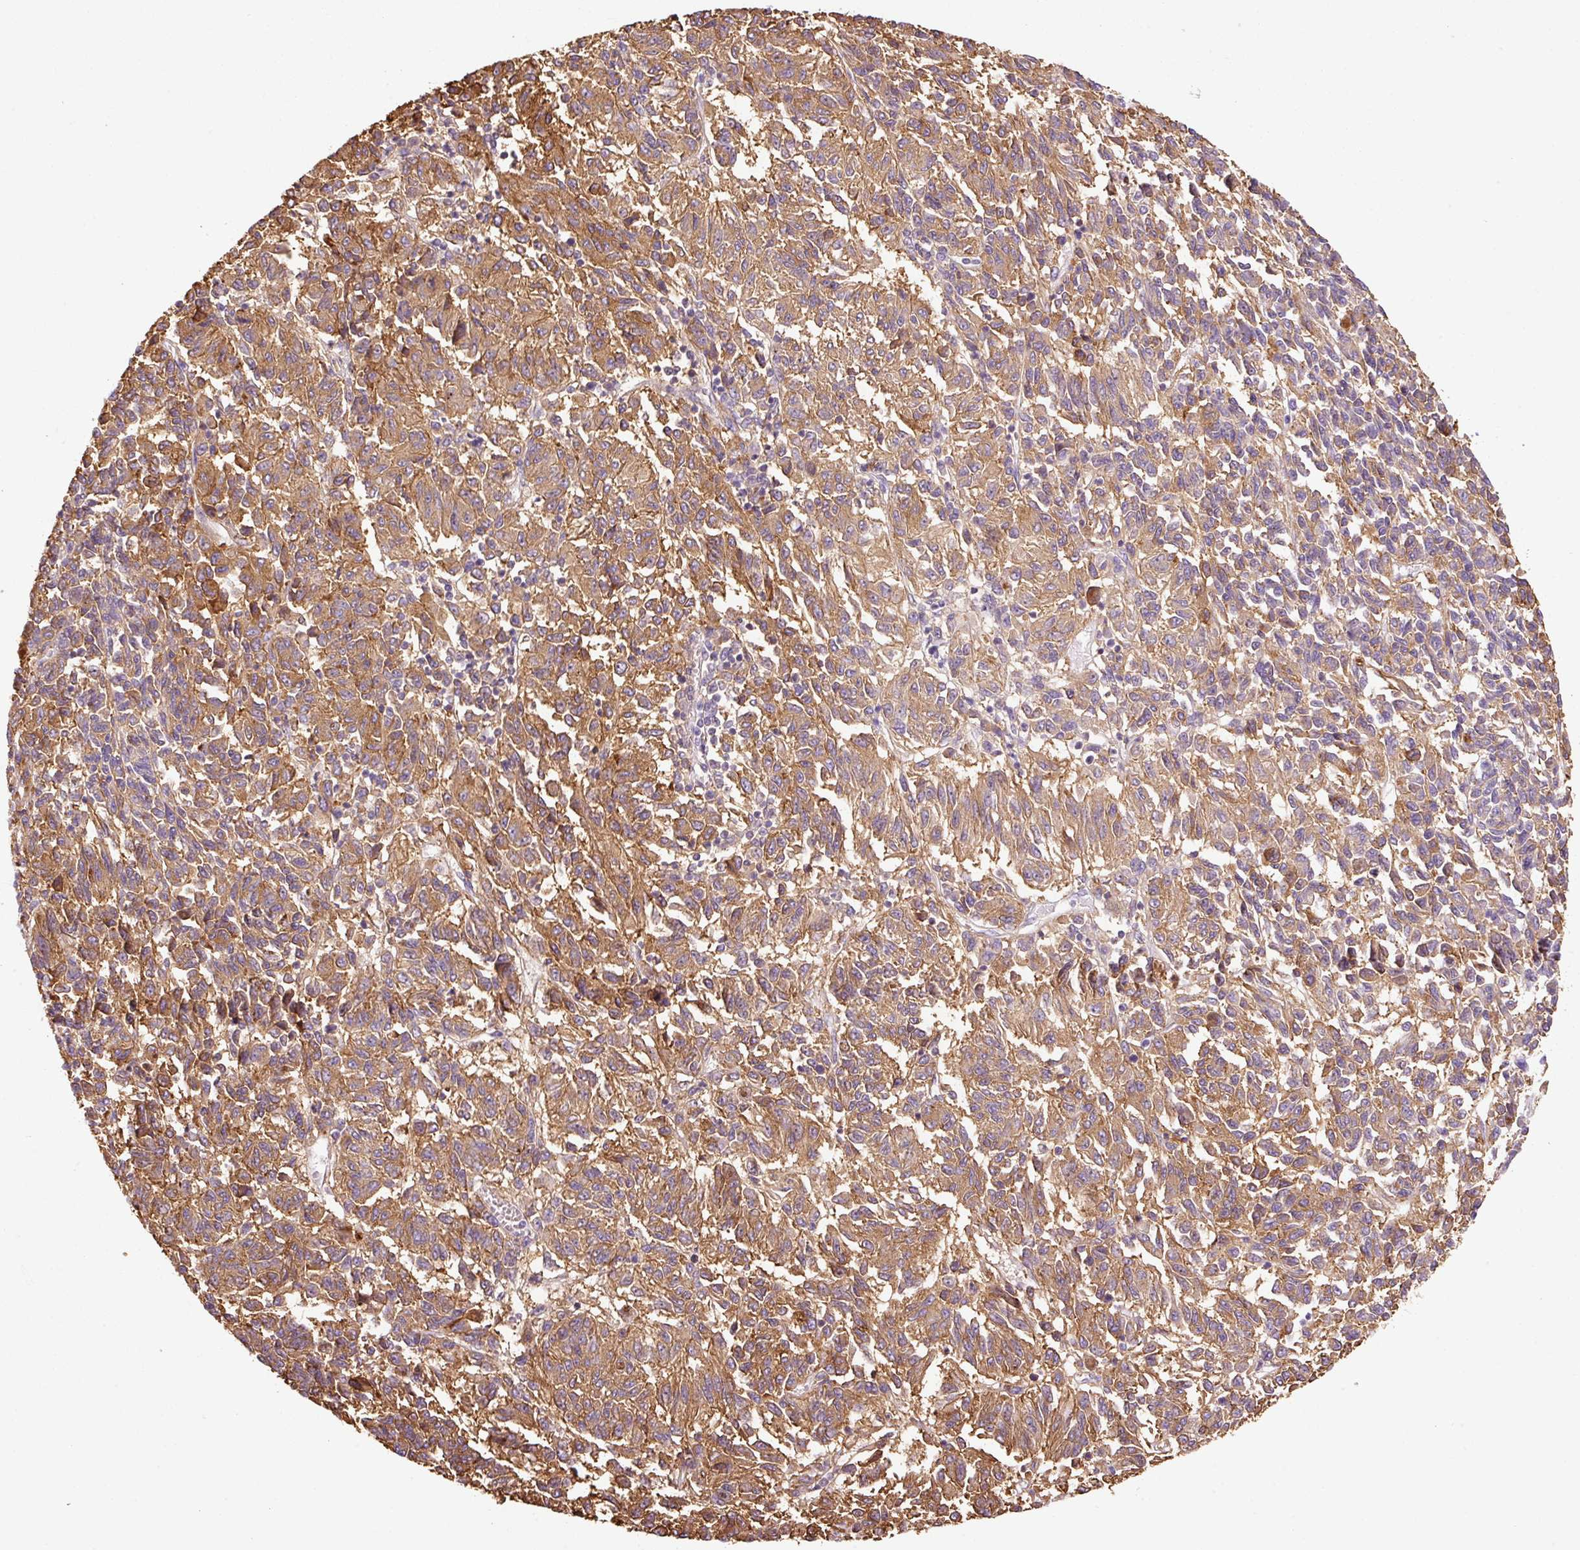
{"staining": {"intensity": "moderate", "quantity": ">75%", "location": "cytoplasmic/membranous"}, "tissue": "melanoma", "cell_type": "Tumor cells", "image_type": "cancer", "snomed": [{"axis": "morphology", "description": "Malignant melanoma, Metastatic site"}, {"axis": "topography", "description": "Lung"}], "caption": "Immunohistochemistry (IHC) micrograph of human melanoma stained for a protein (brown), which shows medium levels of moderate cytoplasmic/membranous expression in approximately >75% of tumor cells.", "gene": "TMC8", "patient": {"sex": "male", "age": 64}}